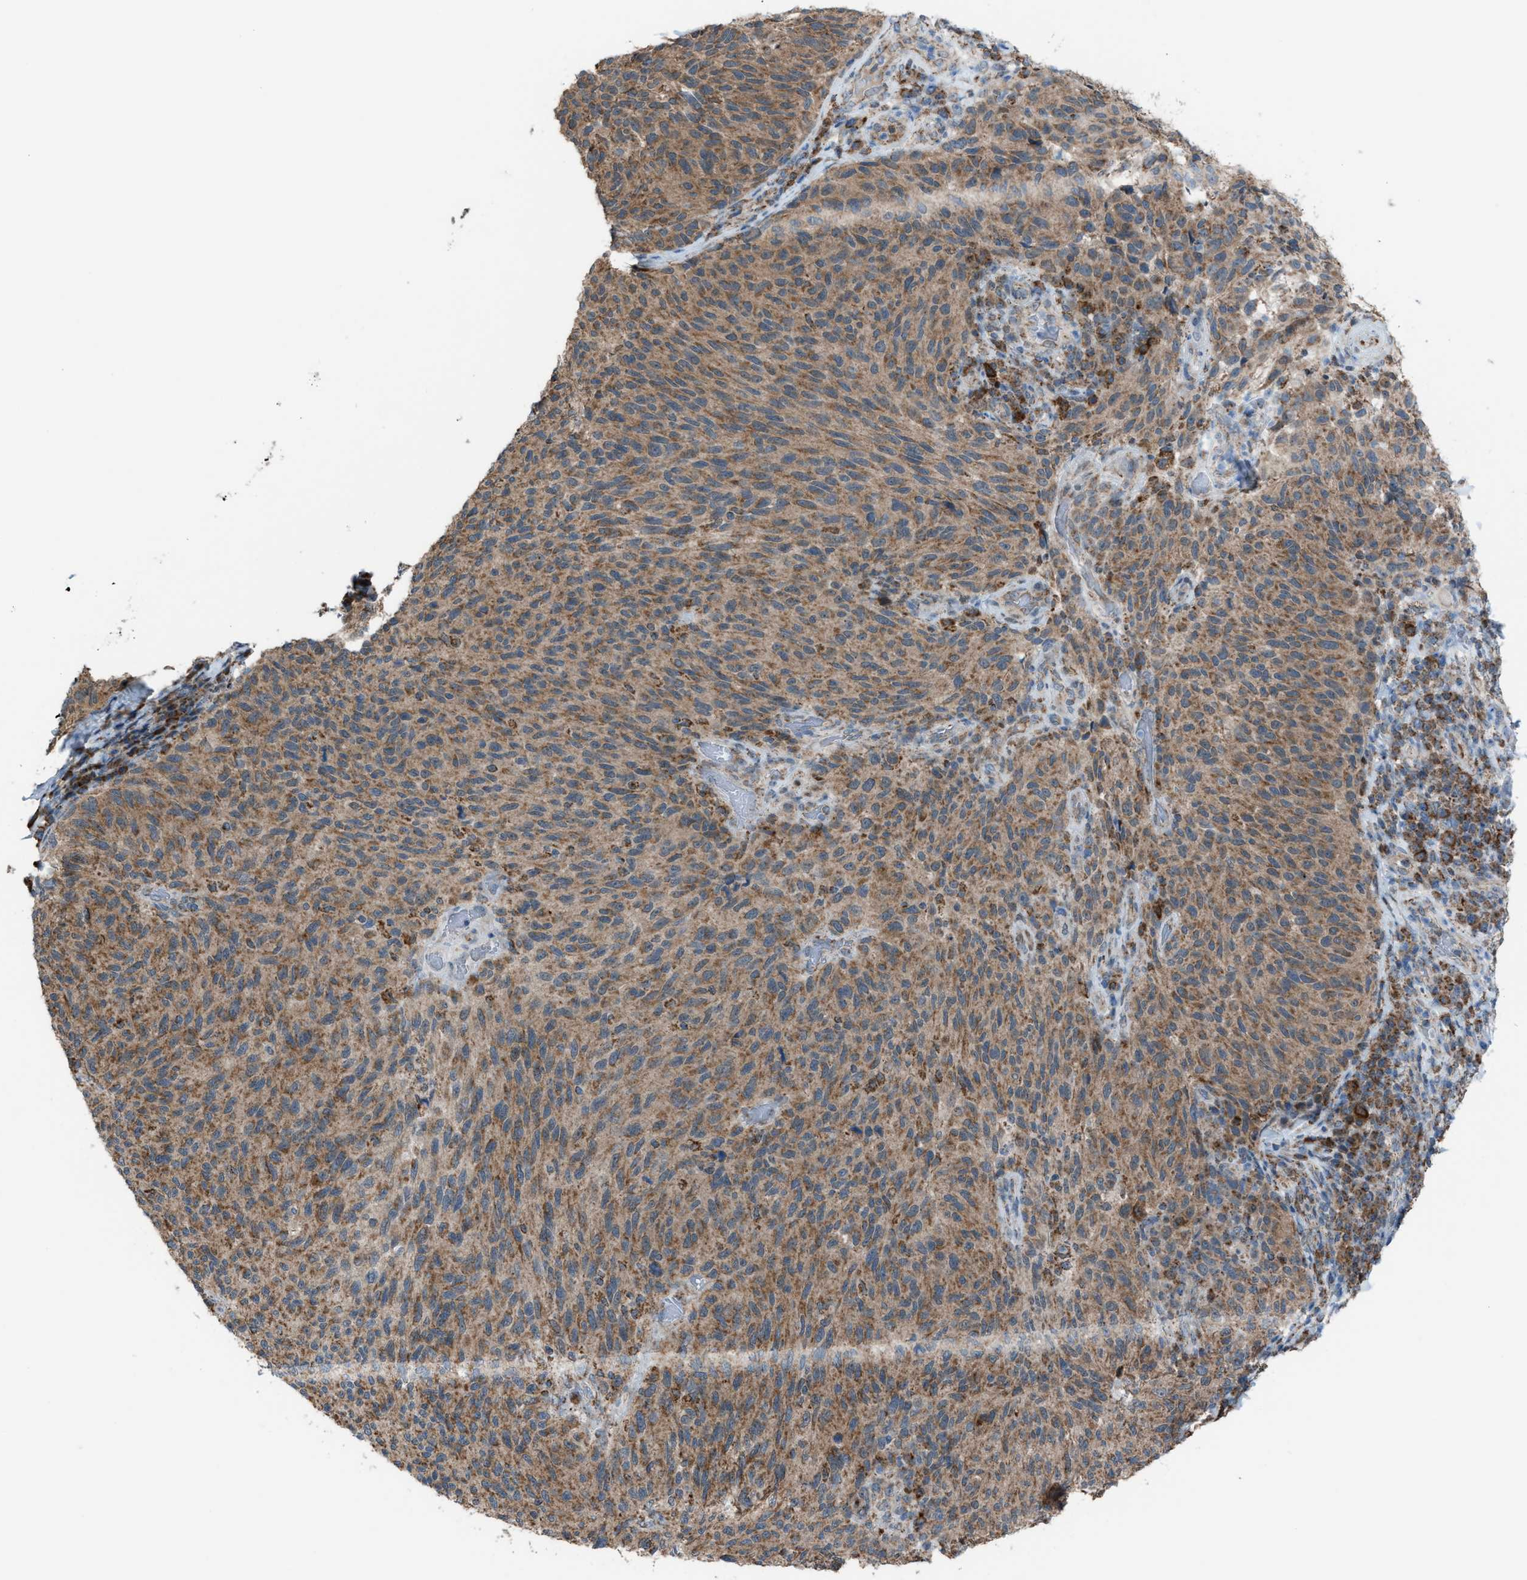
{"staining": {"intensity": "moderate", "quantity": ">75%", "location": "cytoplasmic/membranous"}, "tissue": "melanoma", "cell_type": "Tumor cells", "image_type": "cancer", "snomed": [{"axis": "morphology", "description": "Malignant melanoma, NOS"}, {"axis": "topography", "description": "Skin"}], "caption": "A brown stain highlights moderate cytoplasmic/membranous expression of a protein in human melanoma tumor cells.", "gene": "SRM", "patient": {"sex": "female", "age": 73}}